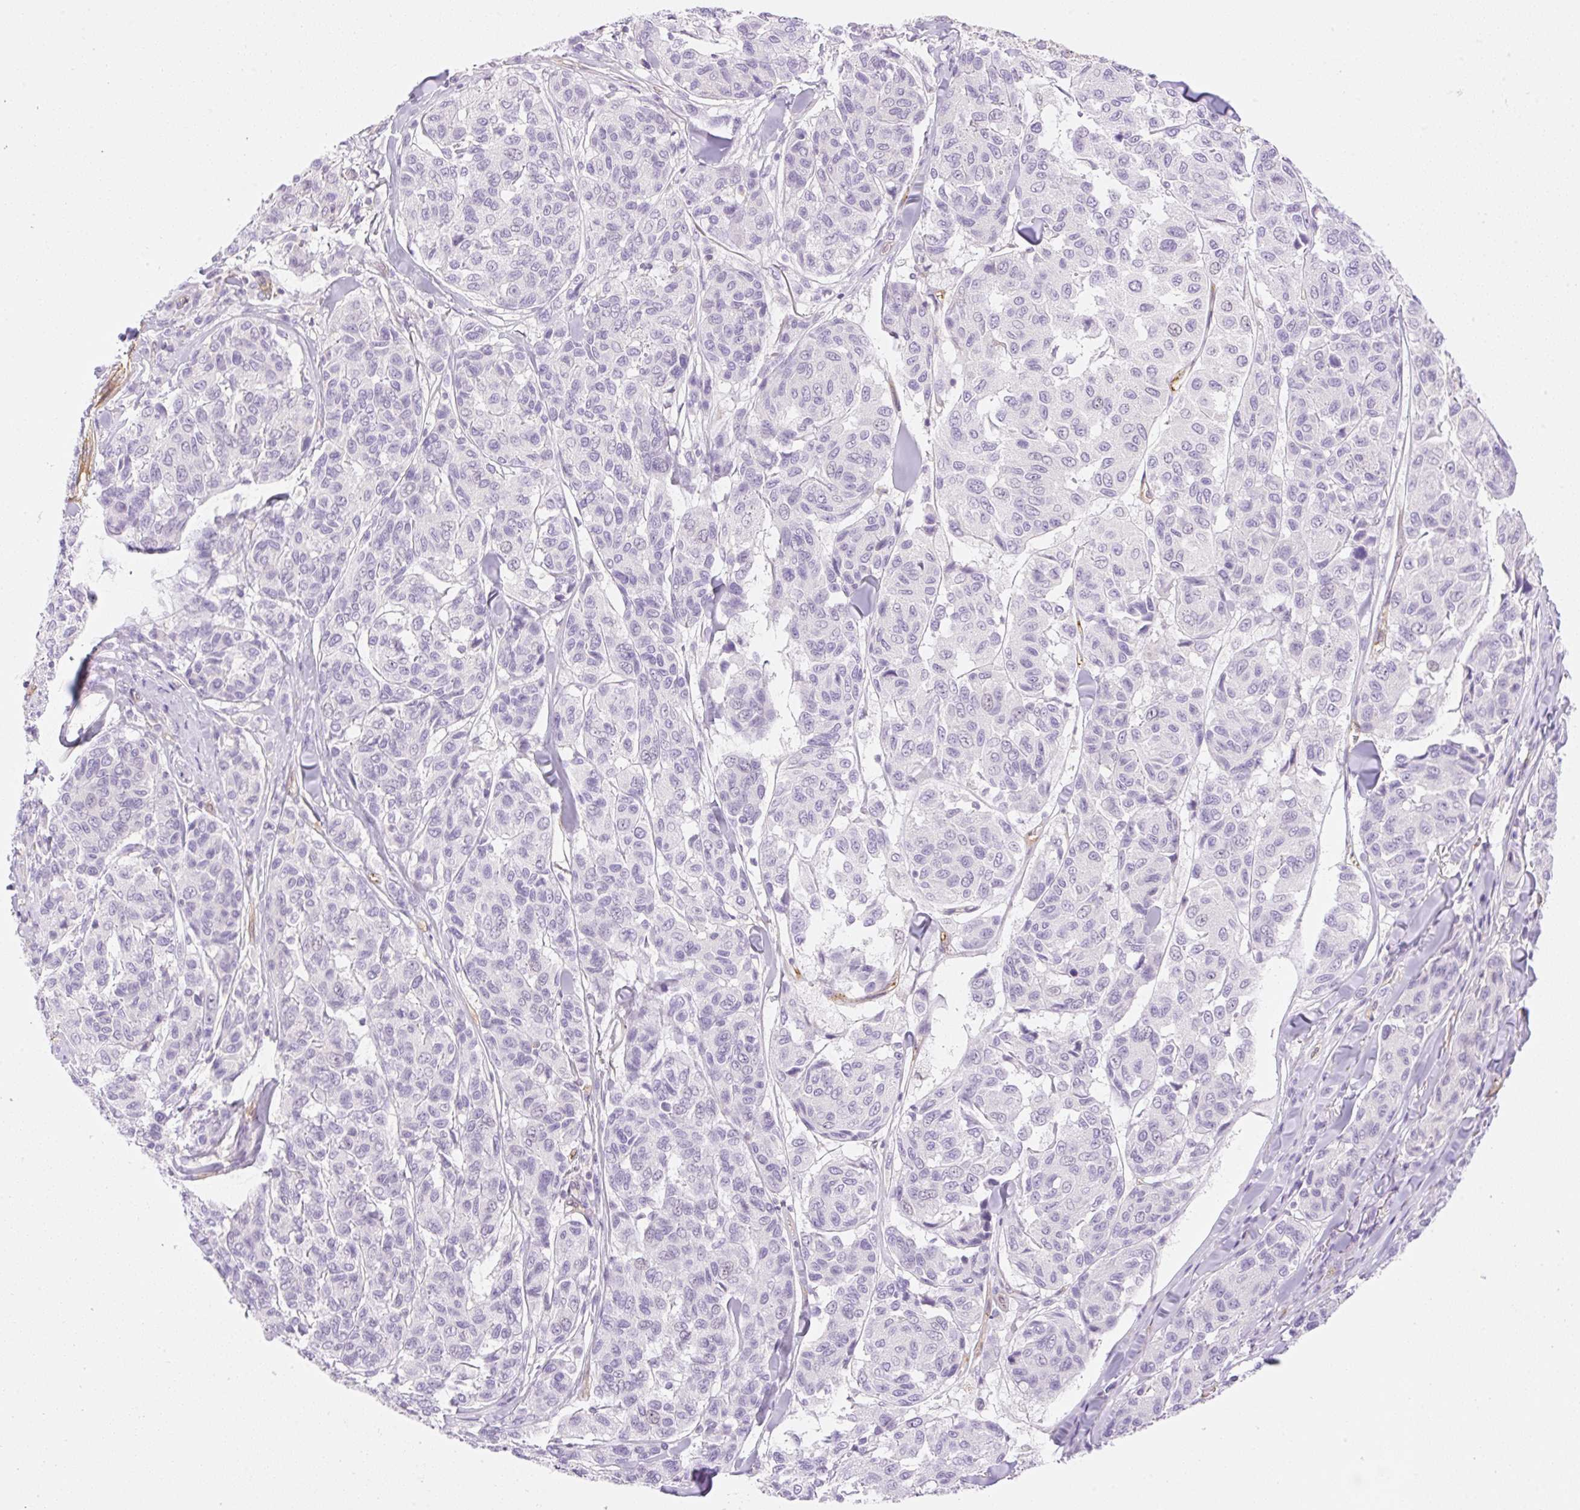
{"staining": {"intensity": "negative", "quantity": "none", "location": "none"}, "tissue": "melanoma", "cell_type": "Tumor cells", "image_type": "cancer", "snomed": [{"axis": "morphology", "description": "Malignant melanoma, NOS"}, {"axis": "topography", "description": "Skin"}], "caption": "This is an immunohistochemistry (IHC) micrograph of melanoma. There is no positivity in tumor cells.", "gene": "EHD3", "patient": {"sex": "female", "age": 66}}